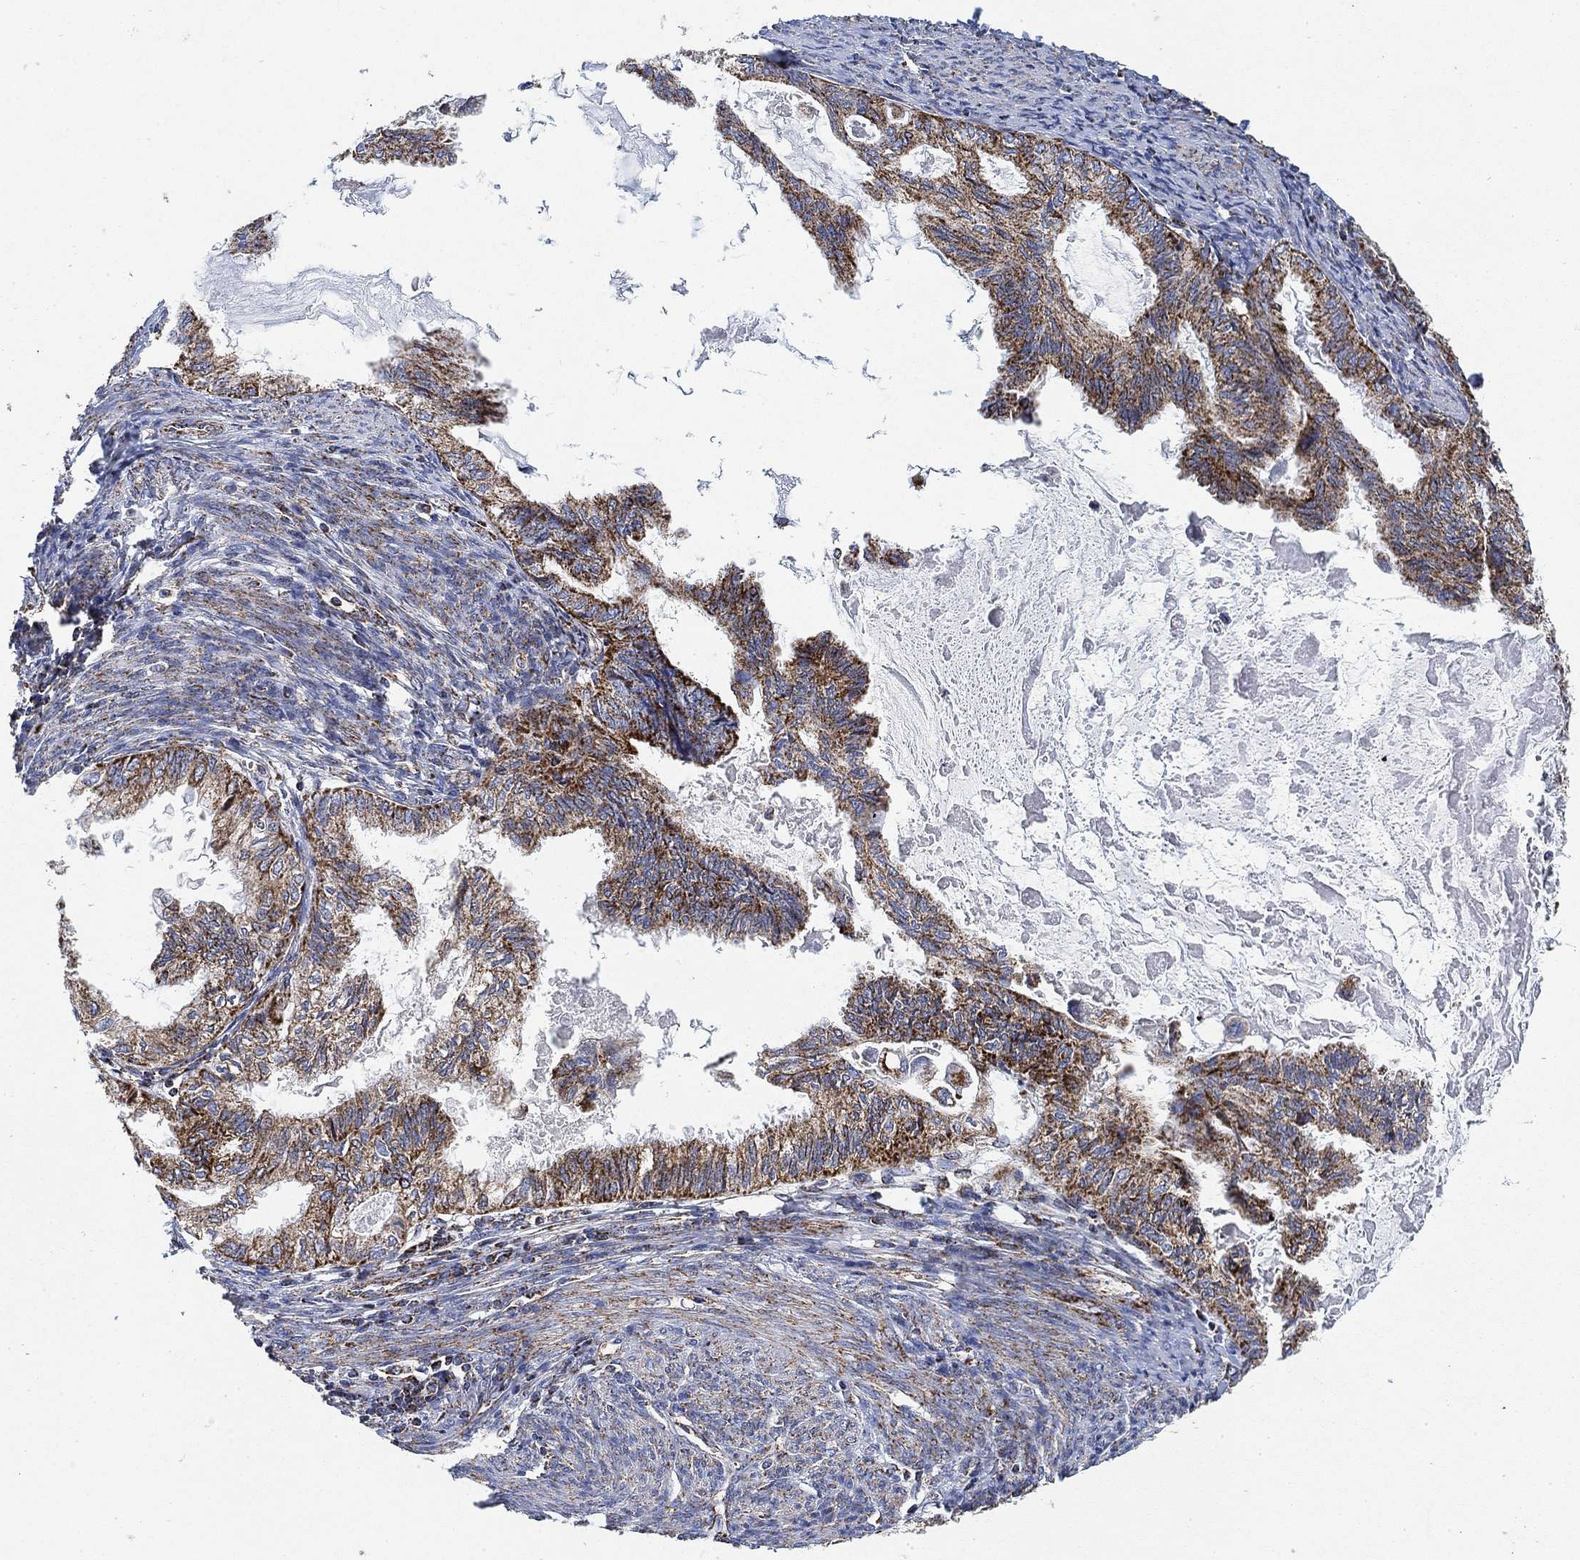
{"staining": {"intensity": "moderate", "quantity": "25%-75%", "location": "cytoplasmic/membranous"}, "tissue": "endometrial cancer", "cell_type": "Tumor cells", "image_type": "cancer", "snomed": [{"axis": "morphology", "description": "Adenocarcinoma, NOS"}, {"axis": "topography", "description": "Endometrium"}], "caption": "The image displays immunohistochemical staining of endometrial cancer (adenocarcinoma). There is moderate cytoplasmic/membranous expression is identified in approximately 25%-75% of tumor cells. The staining was performed using DAB (3,3'-diaminobenzidine), with brown indicating positive protein expression. Nuclei are stained blue with hematoxylin.", "gene": "NDUFS3", "patient": {"sex": "female", "age": 86}}